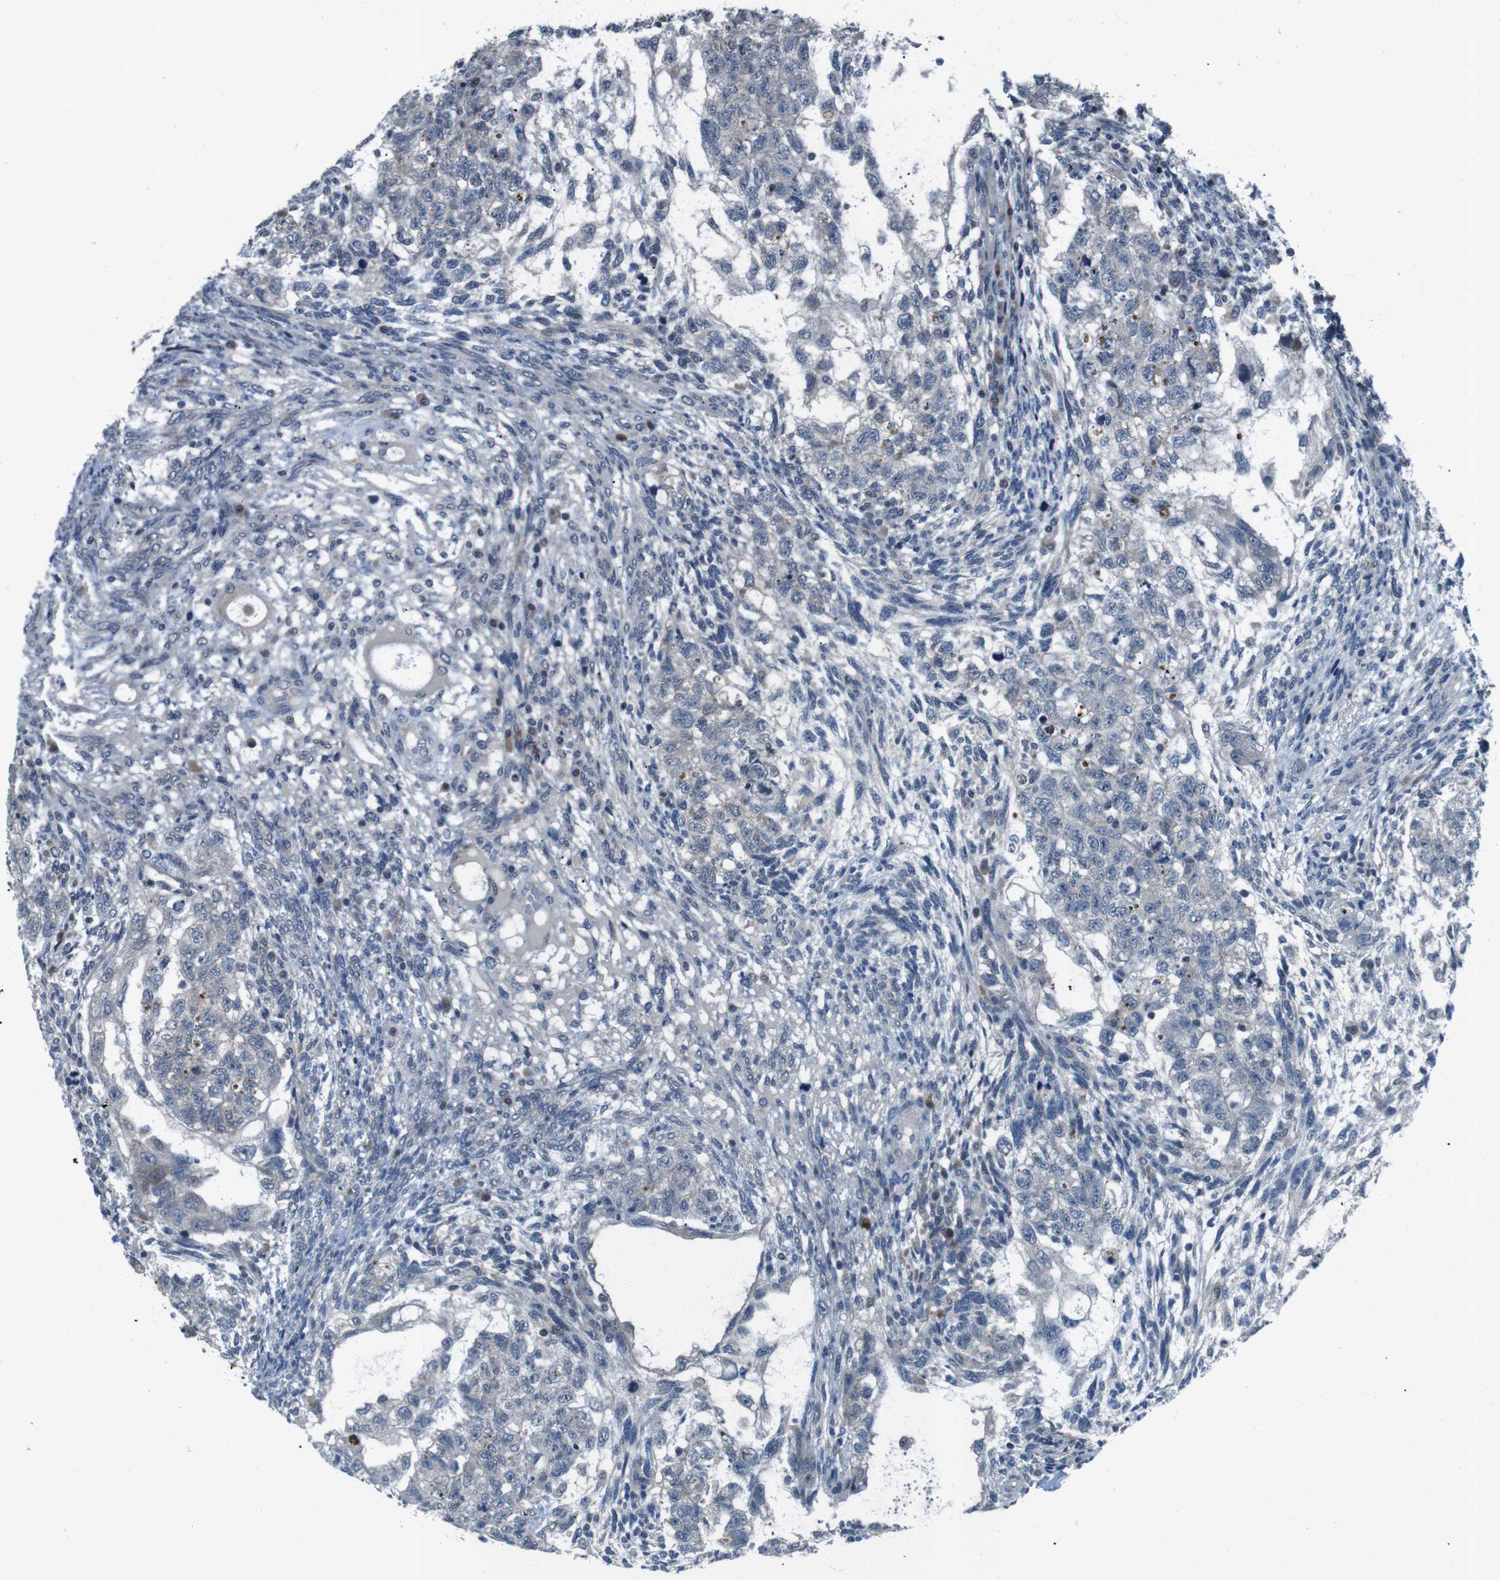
{"staining": {"intensity": "negative", "quantity": "none", "location": "none"}, "tissue": "testis cancer", "cell_type": "Tumor cells", "image_type": "cancer", "snomed": [{"axis": "morphology", "description": "Normal tissue, NOS"}, {"axis": "morphology", "description": "Carcinoma, Embryonal, NOS"}, {"axis": "topography", "description": "Testis"}], "caption": "Immunohistochemical staining of testis cancer (embryonal carcinoma) exhibits no significant expression in tumor cells.", "gene": "LRP5", "patient": {"sex": "male", "age": 36}}